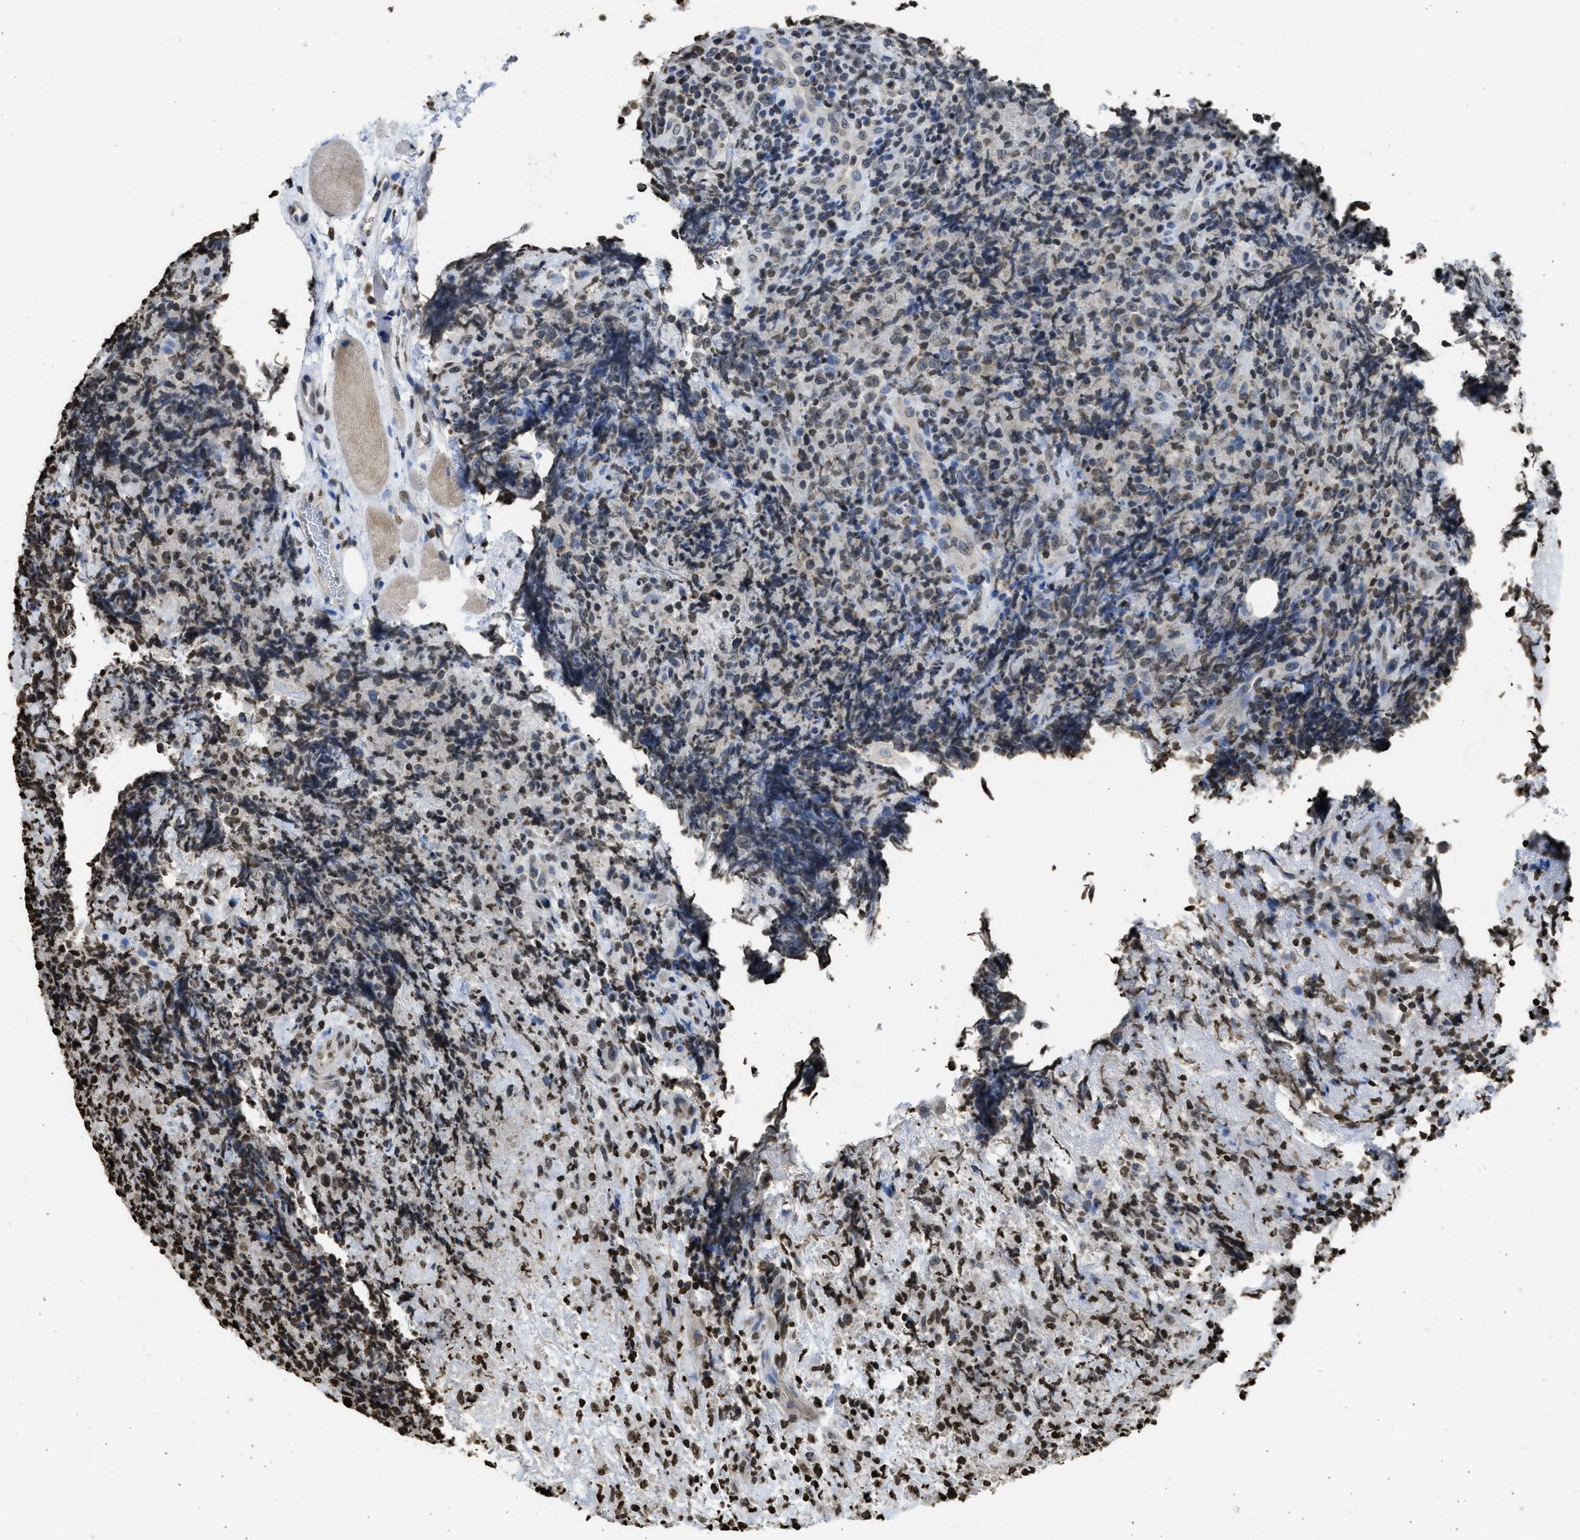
{"staining": {"intensity": "moderate", "quantity": "<25%", "location": "nuclear"}, "tissue": "lymphoma", "cell_type": "Tumor cells", "image_type": "cancer", "snomed": [{"axis": "morphology", "description": "Malignant lymphoma, non-Hodgkin's type, High grade"}, {"axis": "topography", "description": "Tonsil"}], "caption": "The photomicrograph exhibits staining of malignant lymphoma, non-Hodgkin's type (high-grade), revealing moderate nuclear protein expression (brown color) within tumor cells.", "gene": "RRAGC", "patient": {"sex": "female", "age": 36}}